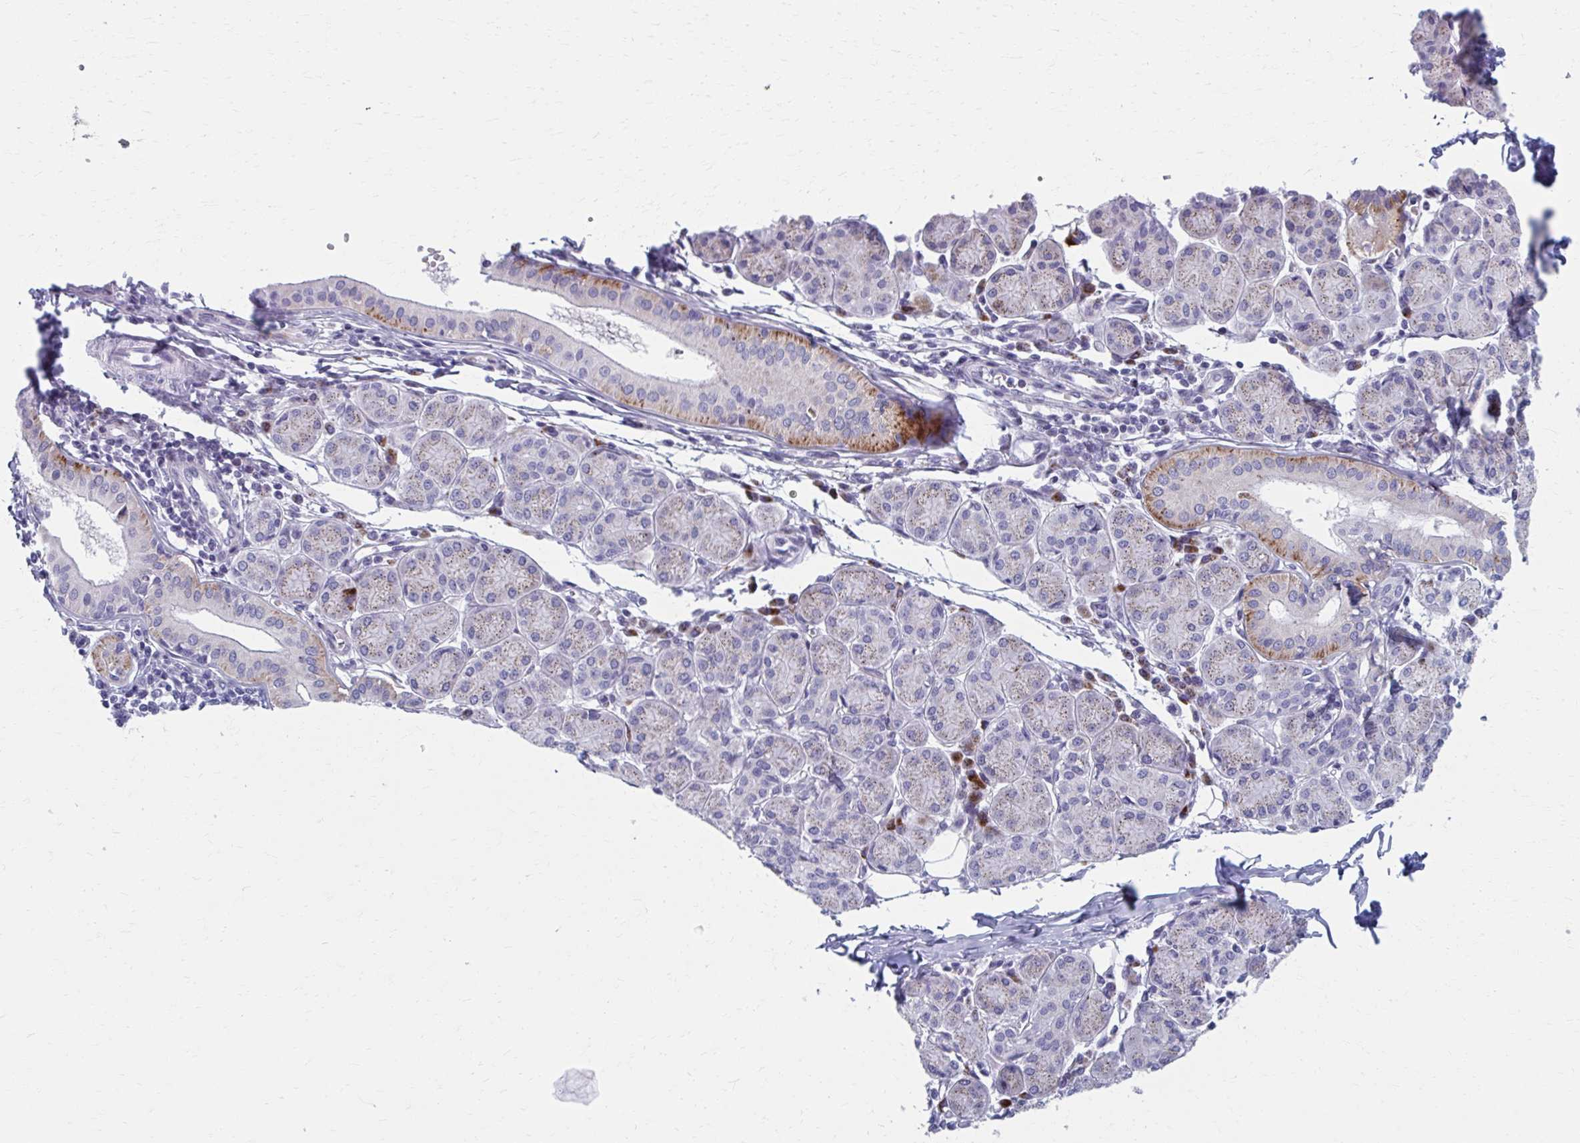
{"staining": {"intensity": "strong", "quantity": "<25%", "location": "cytoplasmic/membranous"}, "tissue": "salivary gland", "cell_type": "Glandular cells", "image_type": "normal", "snomed": [{"axis": "morphology", "description": "Normal tissue, NOS"}, {"axis": "morphology", "description": "Inflammation, NOS"}, {"axis": "topography", "description": "Lymph node"}, {"axis": "topography", "description": "Salivary gland"}], "caption": "Human salivary gland stained for a protein (brown) exhibits strong cytoplasmic/membranous positive expression in approximately <25% of glandular cells.", "gene": "OLFM2", "patient": {"sex": "male", "age": 3}}